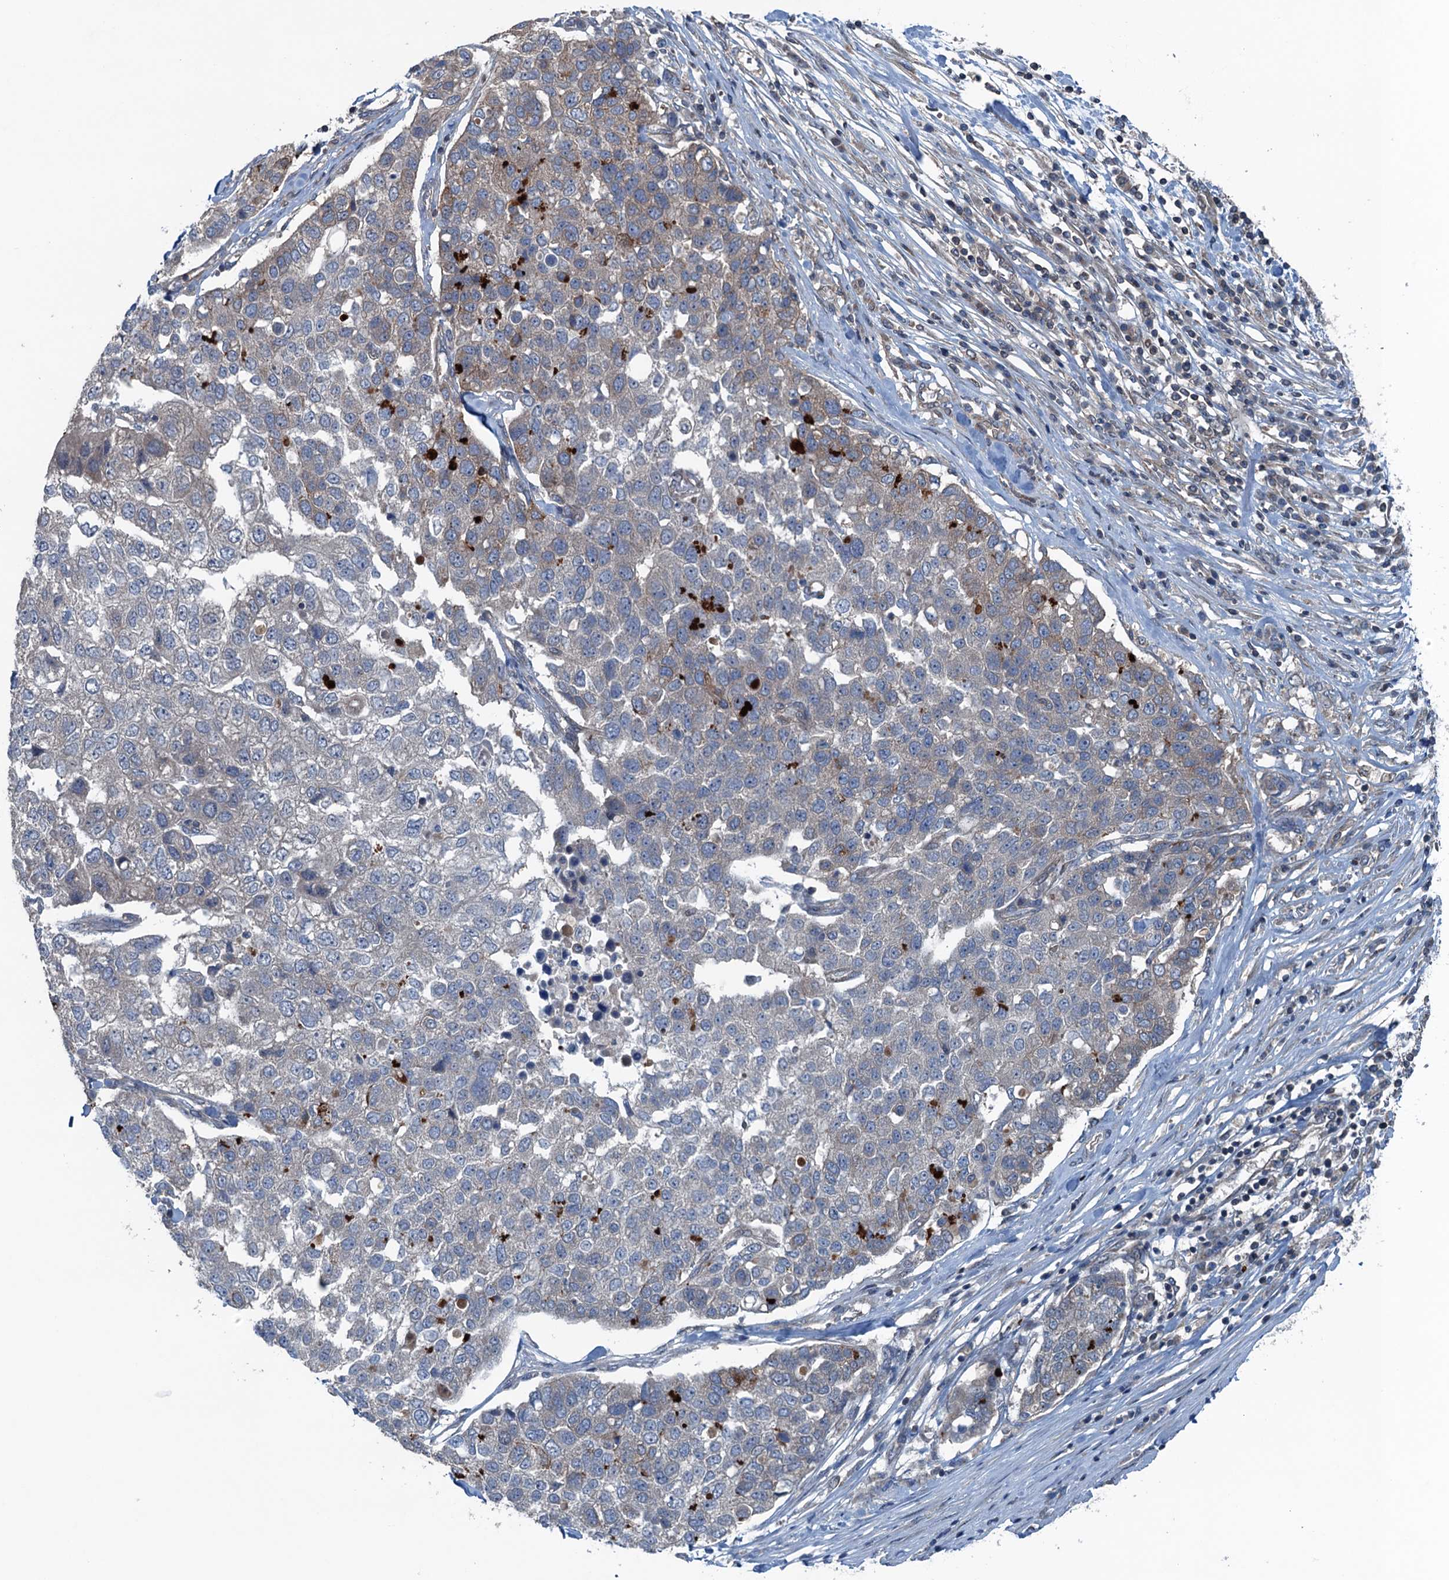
{"staining": {"intensity": "weak", "quantity": "<25%", "location": "cytoplasmic/membranous"}, "tissue": "pancreatic cancer", "cell_type": "Tumor cells", "image_type": "cancer", "snomed": [{"axis": "morphology", "description": "Adenocarcinoma, NOS"}, {"axis": "topography", "description": "Pancreas"}], "caption": "Immunohistochemistry photomicrograph of neoplastic tissue: human pancreatic adenocarcinoma stained with DAB demonstrates no significant protein expression in tumor cells.", "gene": "TRAPPC8", "patient": {"sex": "female", "age": 61}}